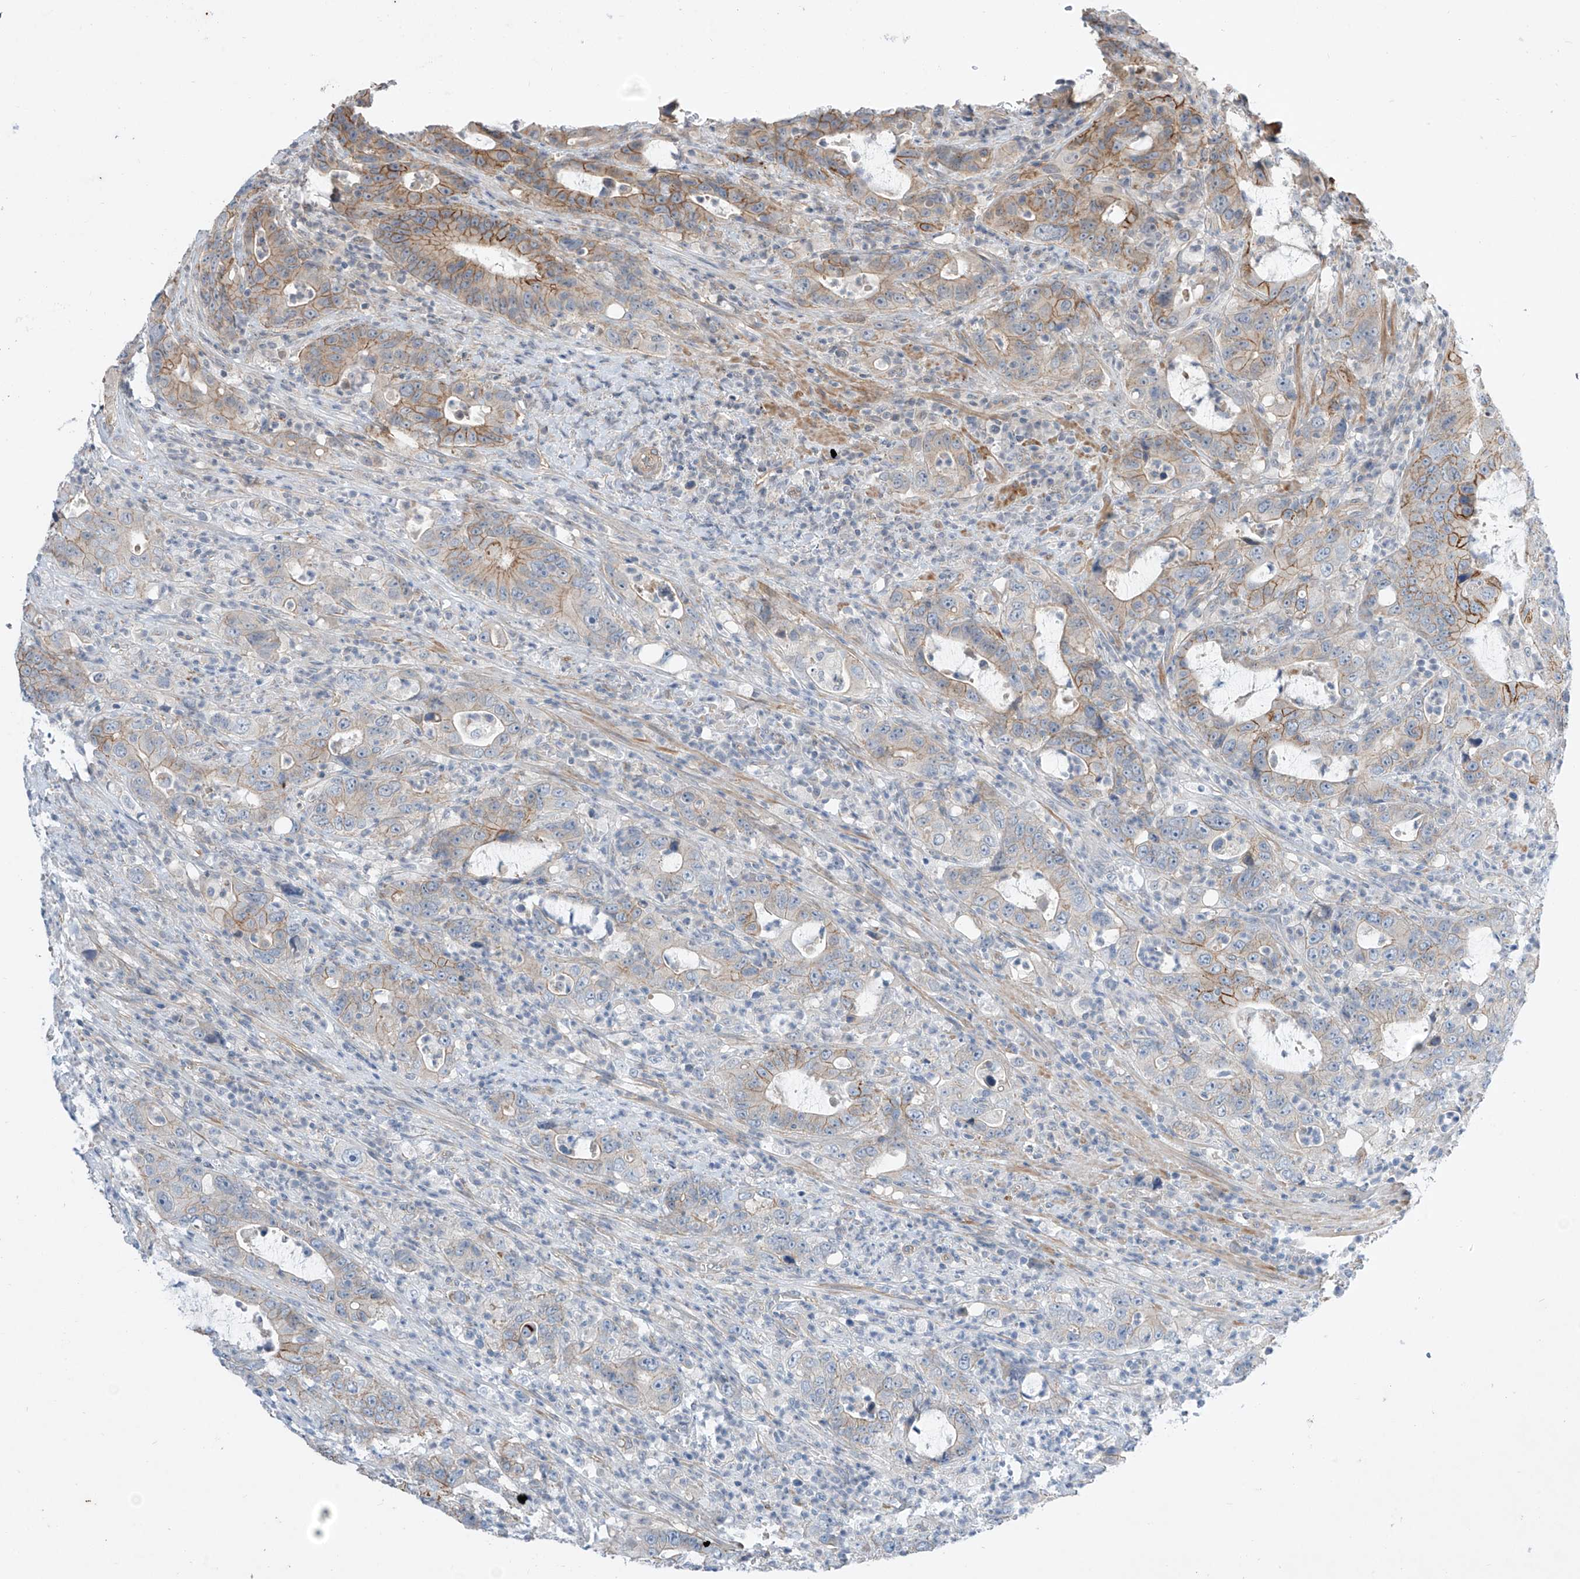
{"staining": {"intensity": "moderate", "quantity": "25%-75%", "location": "cytoplasmic/membranous"}, "tissue": "colorectal cancer", "cell_type": "Tumor cells", "image_type": "cancer", "snomed": [{"axis": "morphology", "description": "Adenocarcinoma, NOS"}, {"axis": "topography", "description": "Colon"}], "caption": "The immunohistochemical stain shows moderate cytoplasmic/membranous staining in tumor cells of colorectal cancer tissue.", "gene": "ABLIM2", "patient": {"sex": "female", "age": 75}}